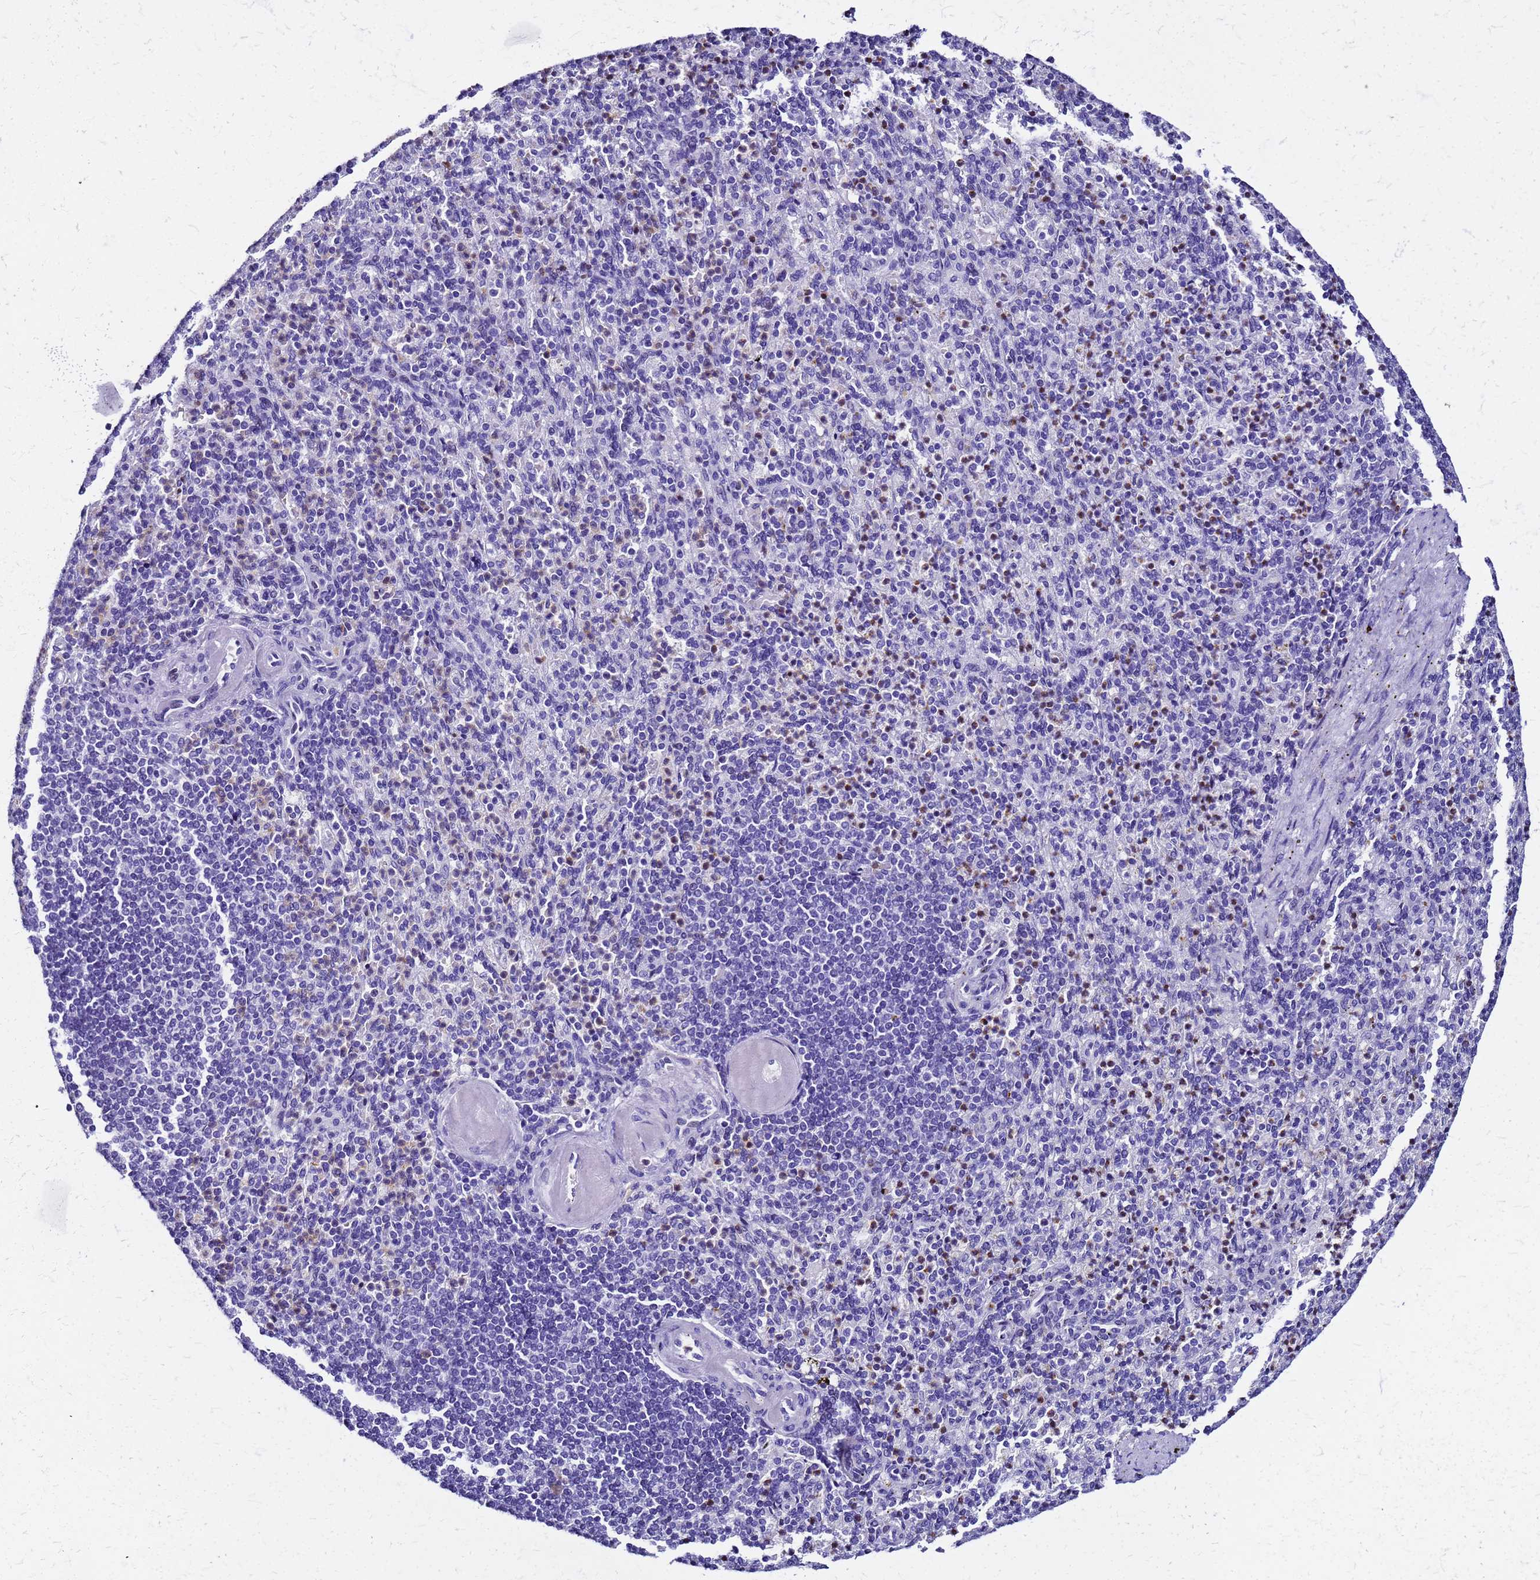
{"staining": {"intensity": "moderate", "quantity": "<25%", "location": "cytoplasmic/membranous"}, "tissue": "spleen", "cell_type": "Cells in red pulp", "image_type": "normal", "snomed": [{"axis": "morphology", "description": "Normal tissue, NOS"}, {"axis": "topography", "description": "Spleen"}], "caption": "The histopathology image shows immunohistochemical staining of benign spleen. There is moderate cytoplasmic/membranous expression is identified in approximately <25% of cells in red pulp.", "gene": "SMIM21", "patient": {"sex": "female", "age": 74}}